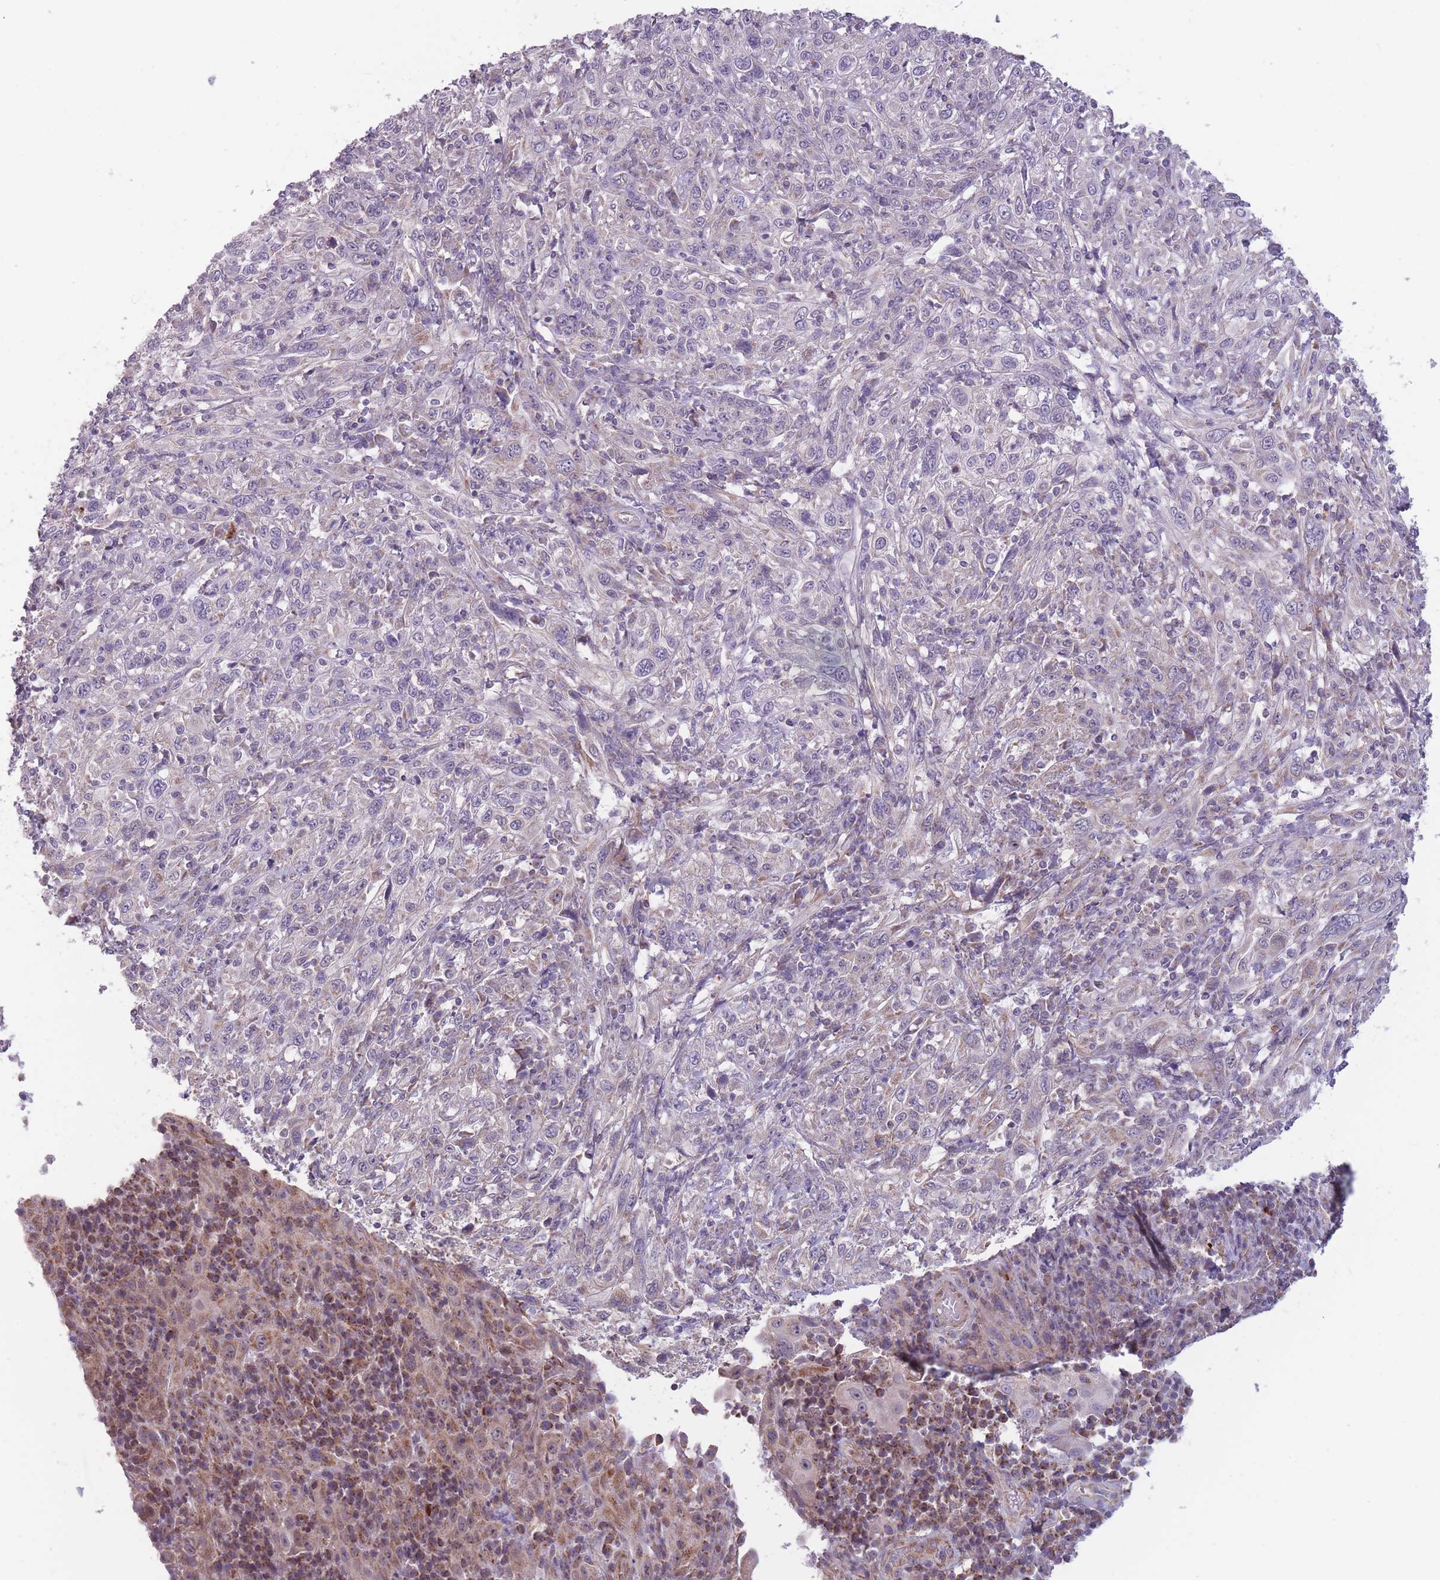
{"staining": {"intensity": "negative", "quantity": "none", "location": "none"}, "tissue": "cervical cancer", "cell_type": "Tumor cells", "image_type": "cancer", "snomed": [{"axis": "morphology", "description": "Squamous cell carcinoma, NOS"}, {"axis": "topography", "description": "Cervix"}], "caption": "The immunohistochemistry (IHC) photomicrograph has no significant staining in tumor cells of cervical cancer tissue.", "gene": "MRPS18C", "patient": {"sex": "female", "age": 46}}